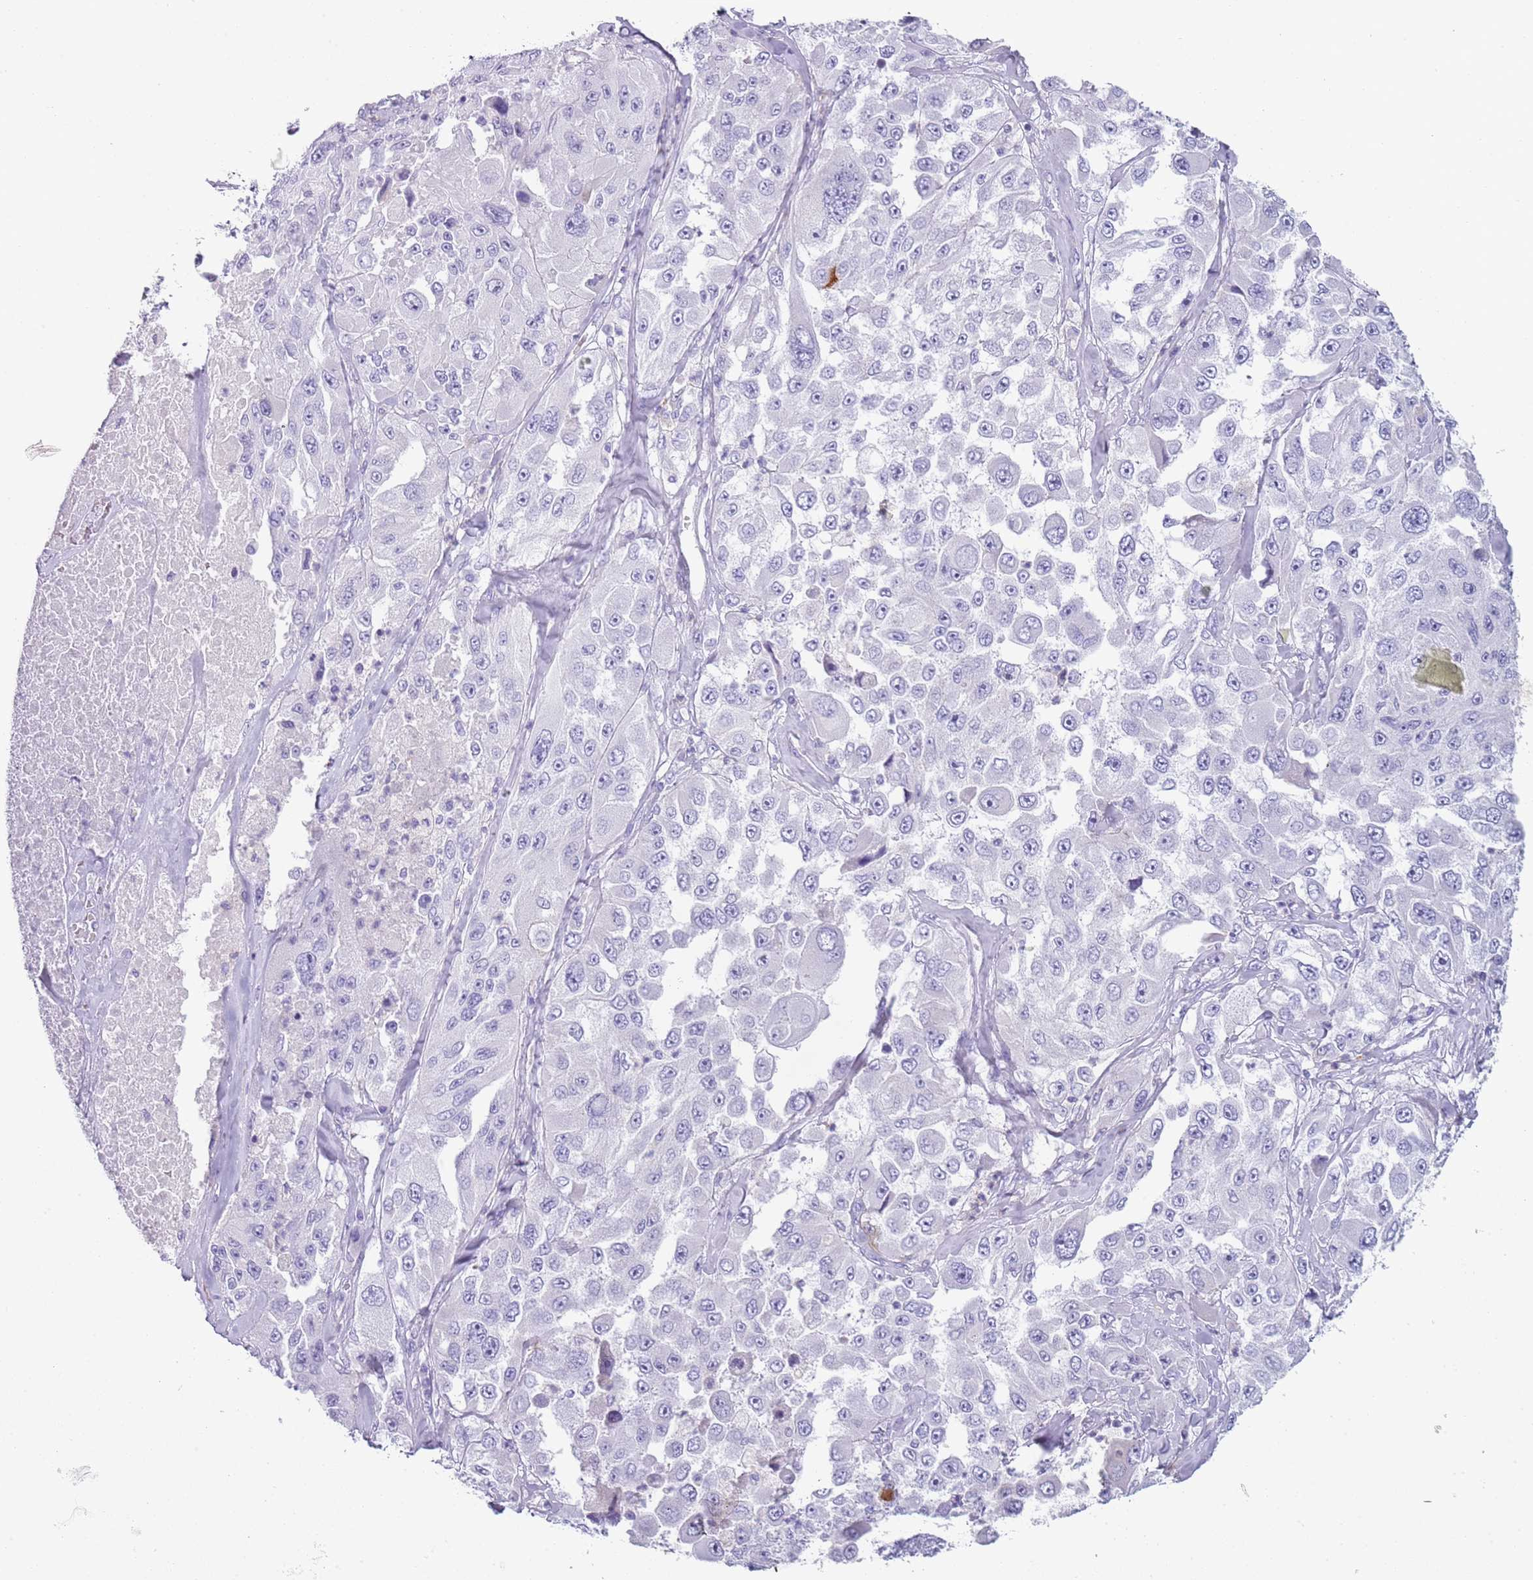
{"staining": {"intensity": "negative", "quantity": "none", "location": "none"}, "tissue": "melanoma", "cell_type": "Tumor cells", "image_type": "cancer", "snomed": [{"axis": "morphology", "description": "Malignant melanoma, Metastatic site"}, {"axis": "topography", "description": "Lymph node"}], "caption": "This is a image of immunohistochemistry (IHC) staining of melanoma, which shows no positivity in tumor cells.", "gene": "NBPF20", "patient": {"sex": "male", "age": 62}}